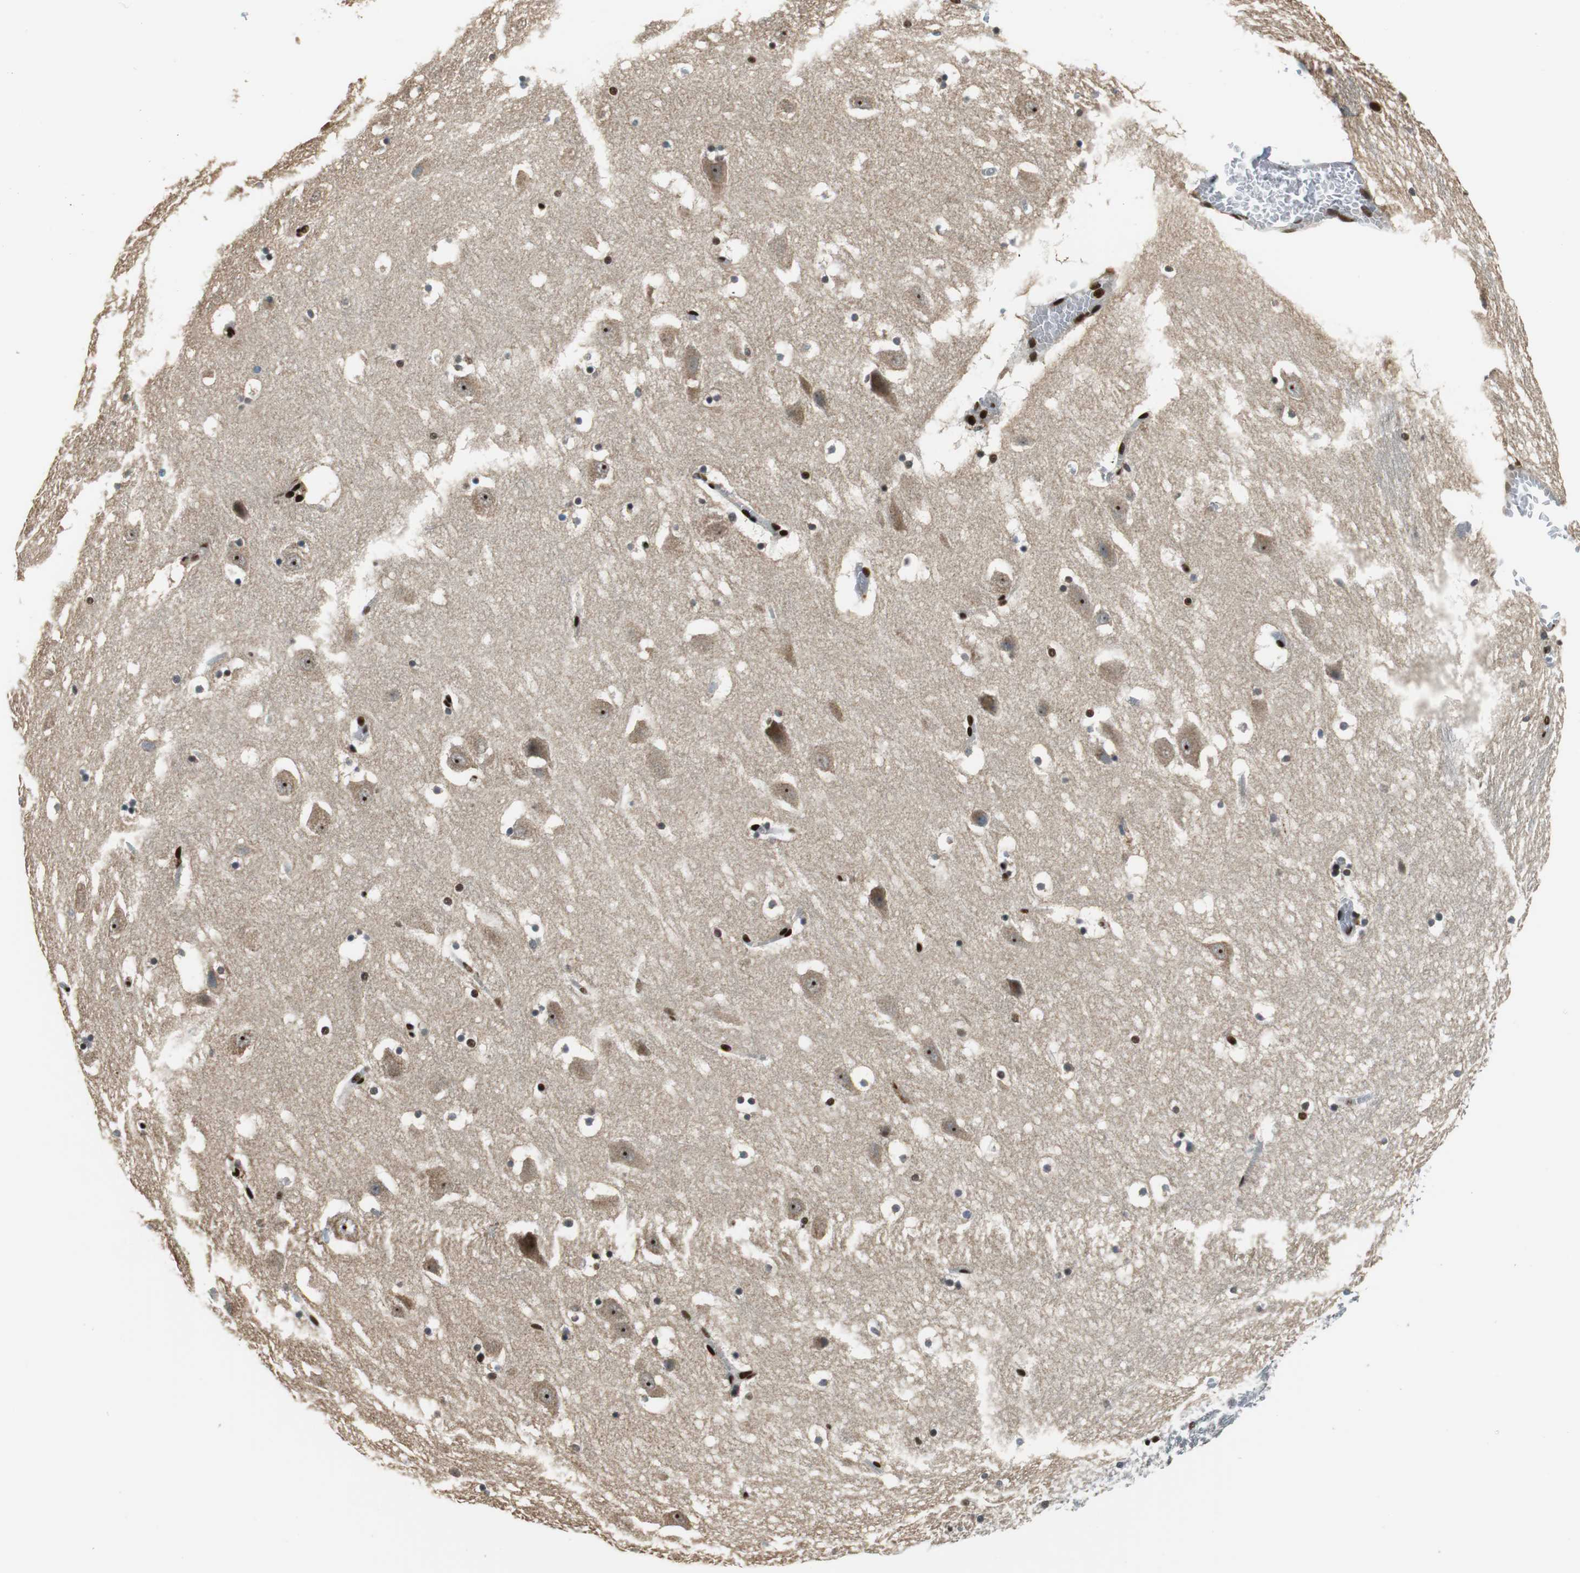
{"staining": {"intensity": "strong", "quantity": "<25%", "location": "nuclear"}, "tissue": "hippocampus", "cell_type": "Glial cells", "image_type": "normal", "snomed": [{"axis": "morphology", "description": "Normal tissue, NOS"}, {"axis": "topography", "description": "Hippocampus"}], "caption": "The photomicrograph reveals immunohistochemical staining of benign hippocampus. There is strong nuclear staining is appreciated in approximately <25% of glial cells. Using DAB (brown) and hematoxylin (blue) stains, captured at high magnification using brightfield microscopy.", "gene": "HDAC1", "patient": {"sex": "male", "age": 45}}